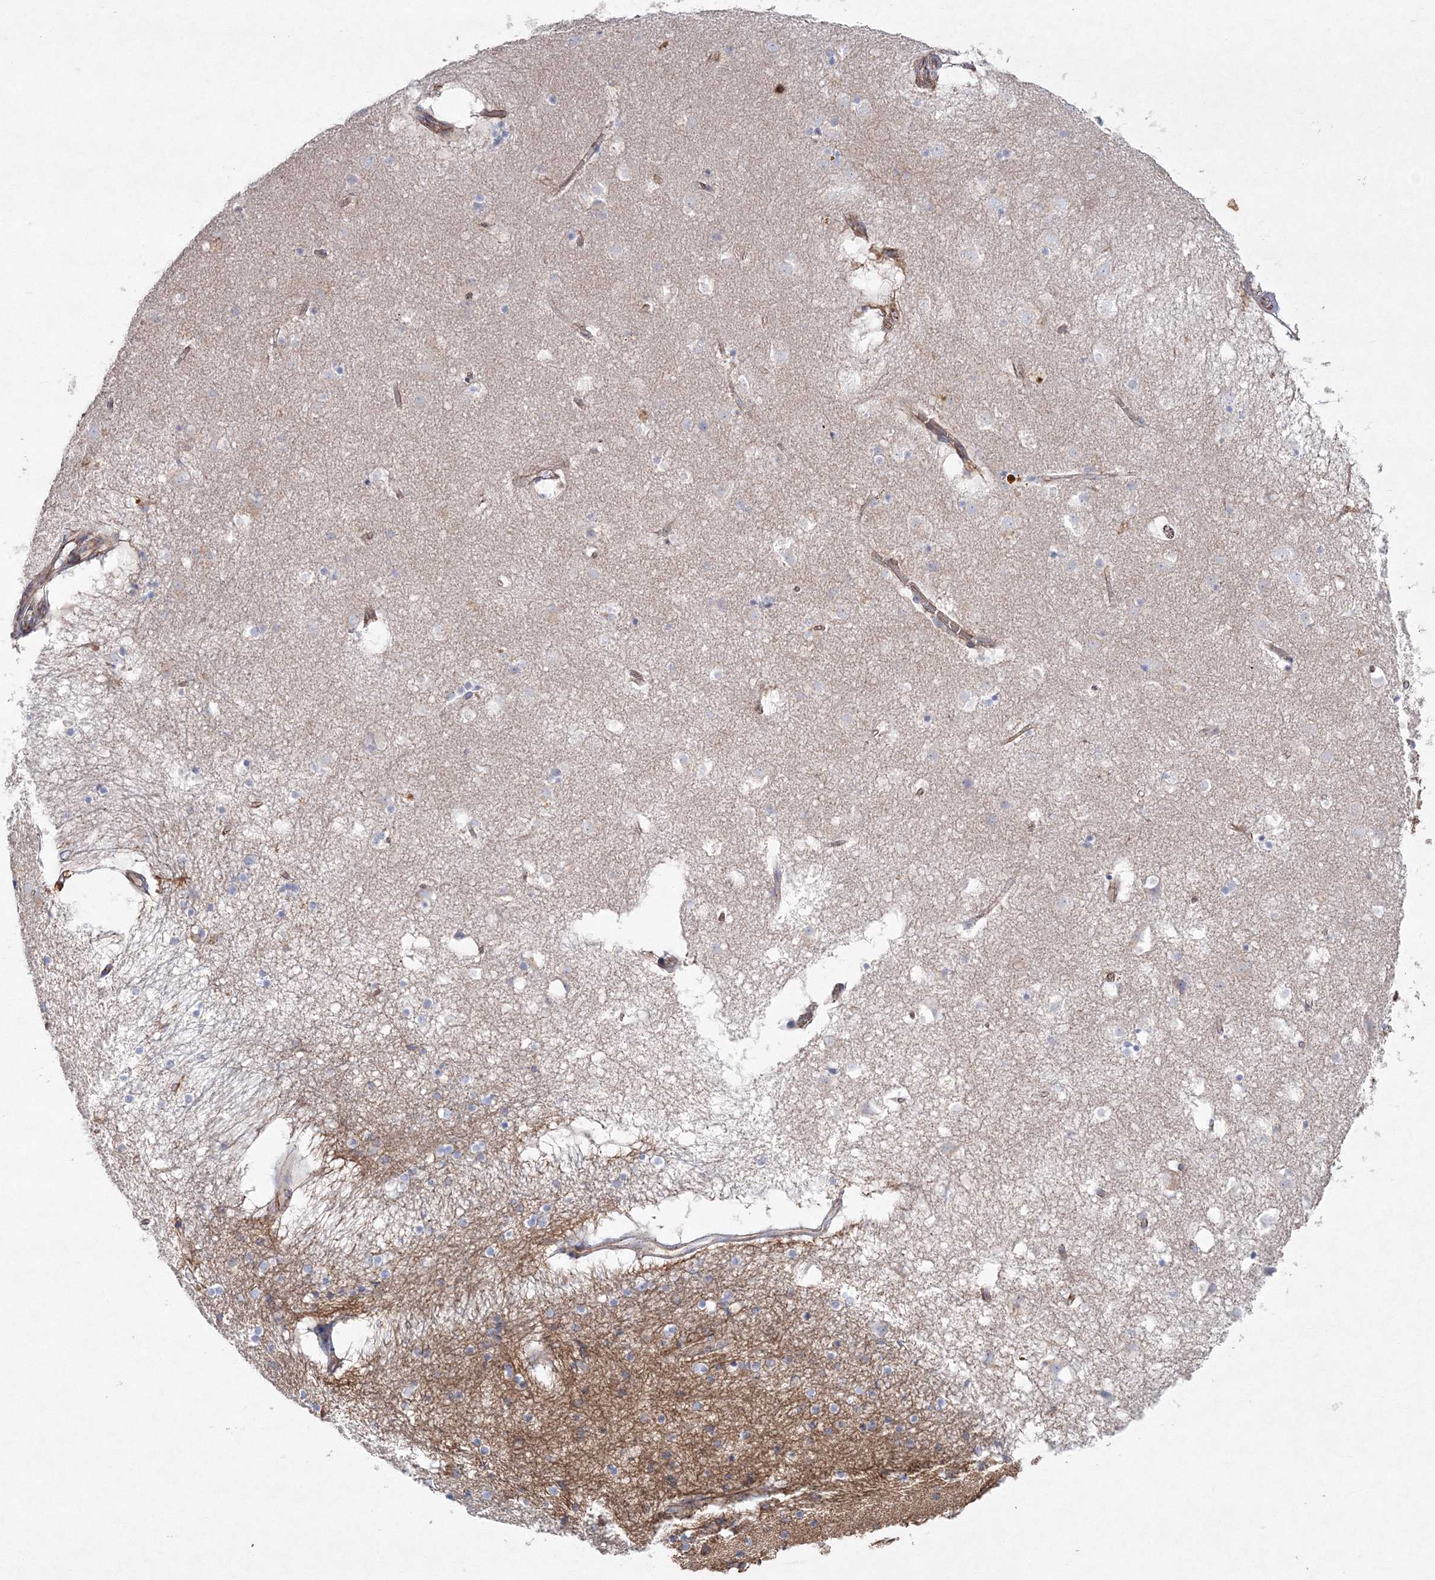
{"staining": {"intensity": "negative", "quantity": "none", "location": "none"}, "tissue": "caudate", "cell_type": "Glial cells", "image_type": "normal", "snomed": [{"axis": "morphology", "description": "Normal tissue, NOS"}, {"axis": "topography", "description": "Lateral ventricle wall"}], "caption": "Normal caudate was stained to show a protein in brown. There is no significant expression in glial cells. (DAB (3,3'-diaminobenzidine) immunohistochemistry, high magnification).", "gene": "NAA40", "patient": {"sex": "male", "age": 70}}